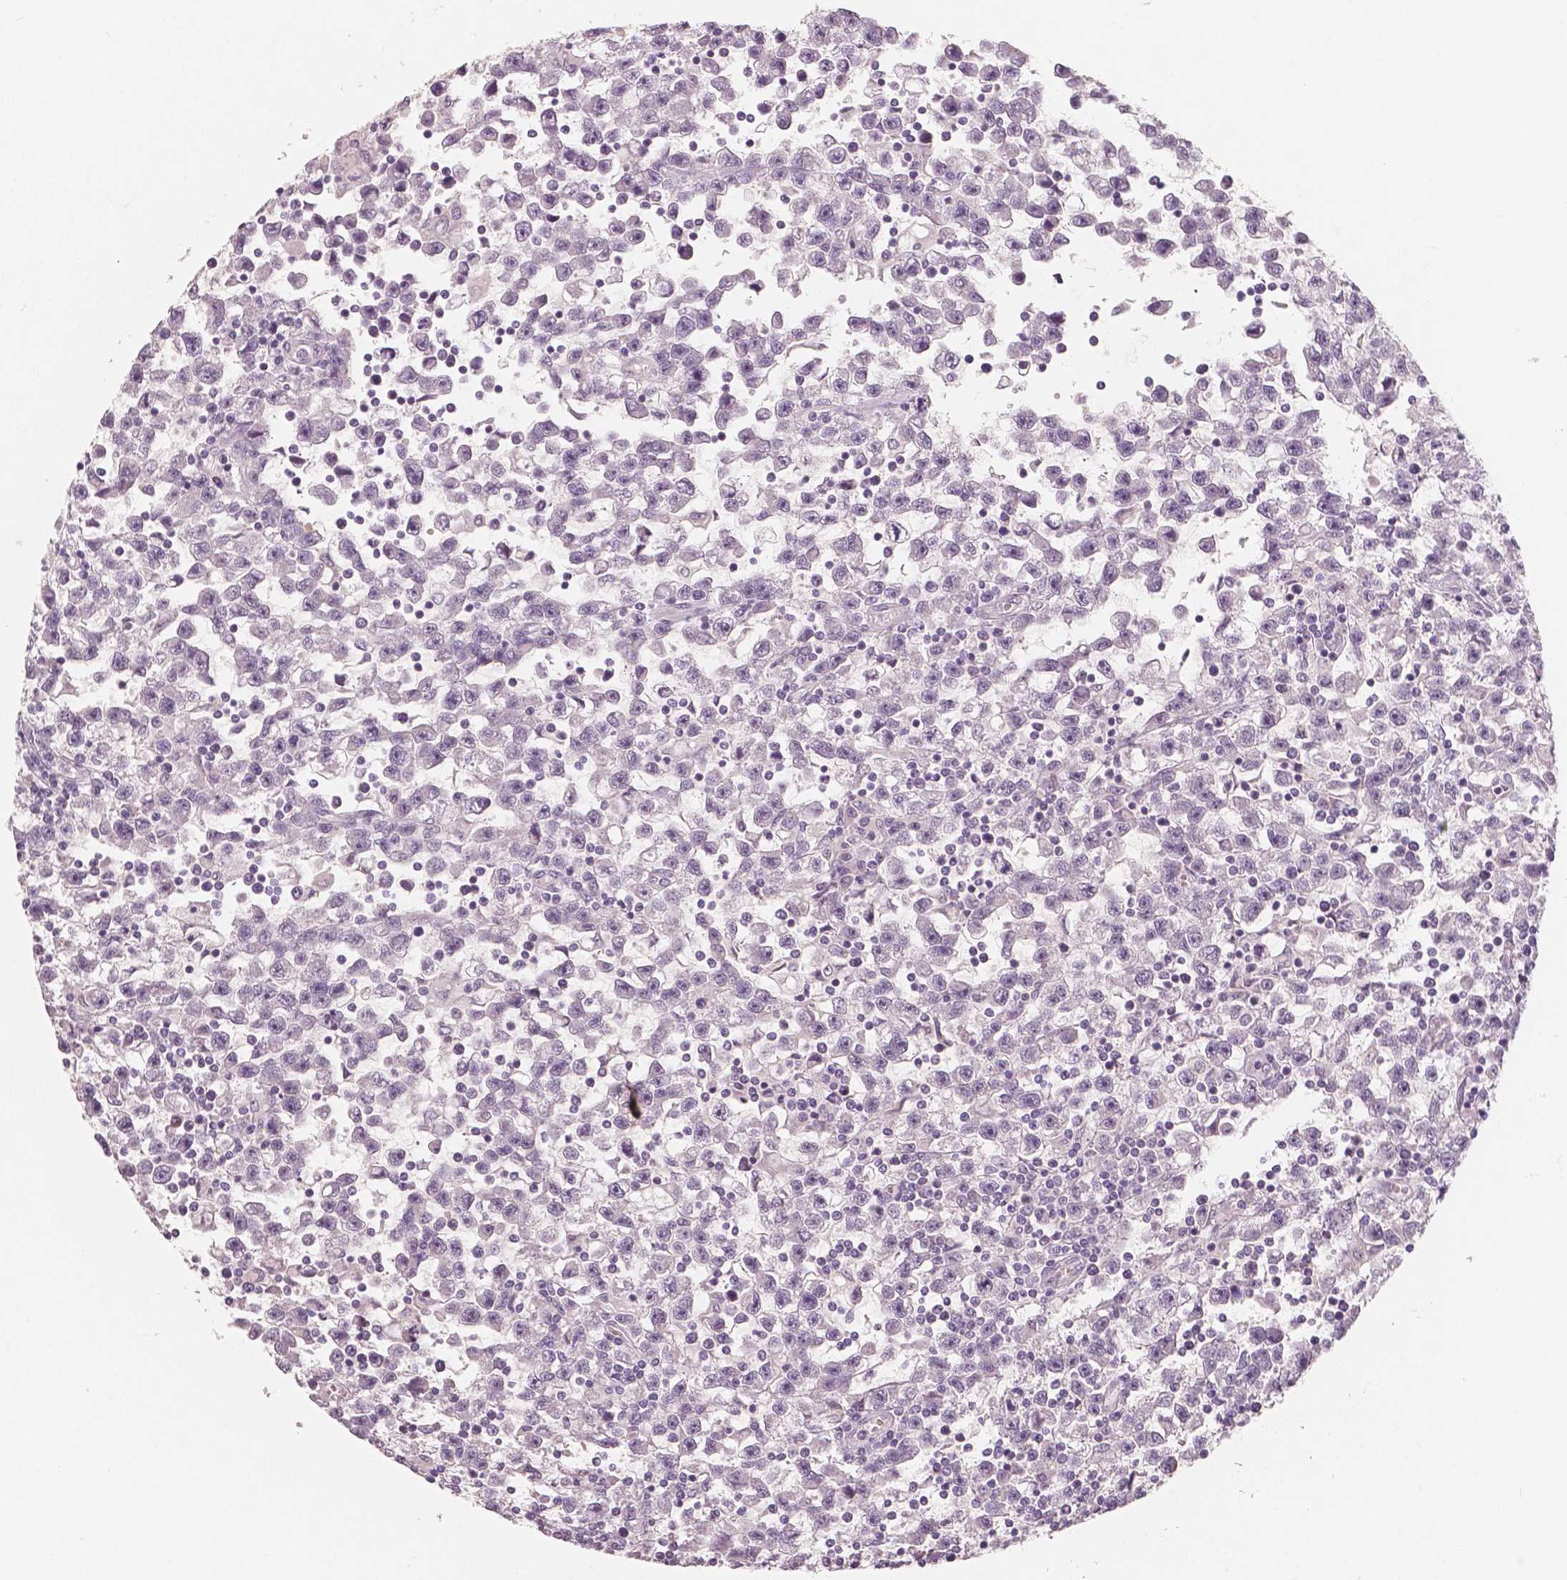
{"staining": {"intensity": "negative", "quantity": "none", "location": "none"}, "tissue": "testis cancer", "cell_type": "Tumor cells", "image_type": "cancer", "snomed": [{"axis": "morphology", "description": "Seminoma, NOS"}, {"axis": "topography", "description": "Testis"}], "caption": "DAB (3,3'-diaminobenzidine) immunohistochemical staining of human testis cancer (seminoma) demonstrates no significant staining in tumor cells.", "gene": "RNASE7", "patient": {"sex": "male", "age": 31}}